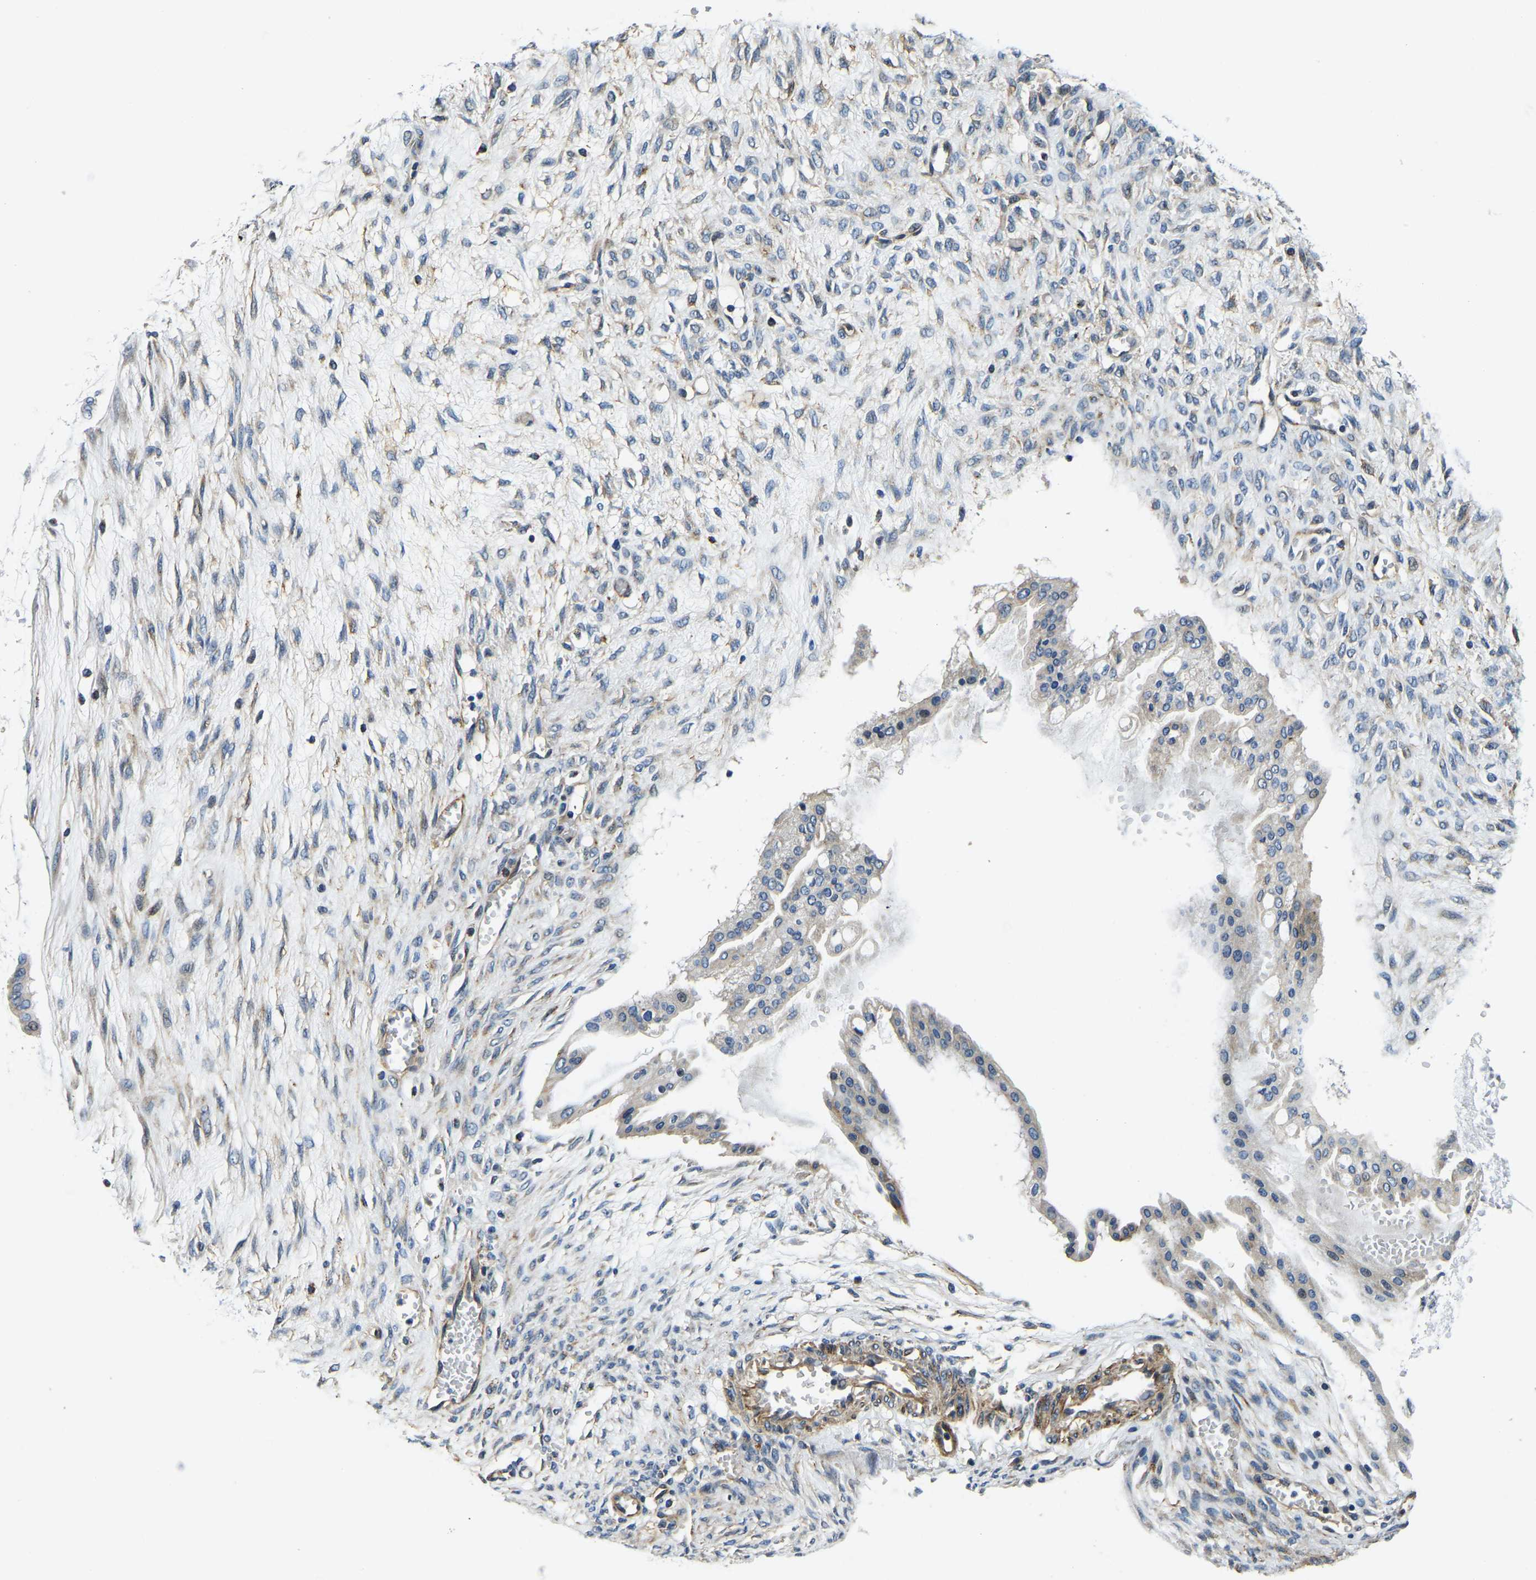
{"staining": {"intensity": "negative", "quantity": "none", "location": "none"}, "tissue": "ovarian cancer", "cell_type": "Tumor cells", "image_type": "cancer", "snomed": [{"axis": "morphology", "description": "Cystadenocarcinoma, mucinous, NOS"}, {"axis": "topography", "description": "Ovary"}], "caption": "Mucinous cystadenocarcinoma (ovarian) was stained to show a protein in brown. There is no significant expression in tumor cells. Brightfield microscopy of immunohistochemistry stained with DAB (3,3'-diaminobenzidine) (brown) and hematoxylin (blue), captured at high magnification.", "gene": "RNF39", "patient": {"sex": "female", "age": 73}}